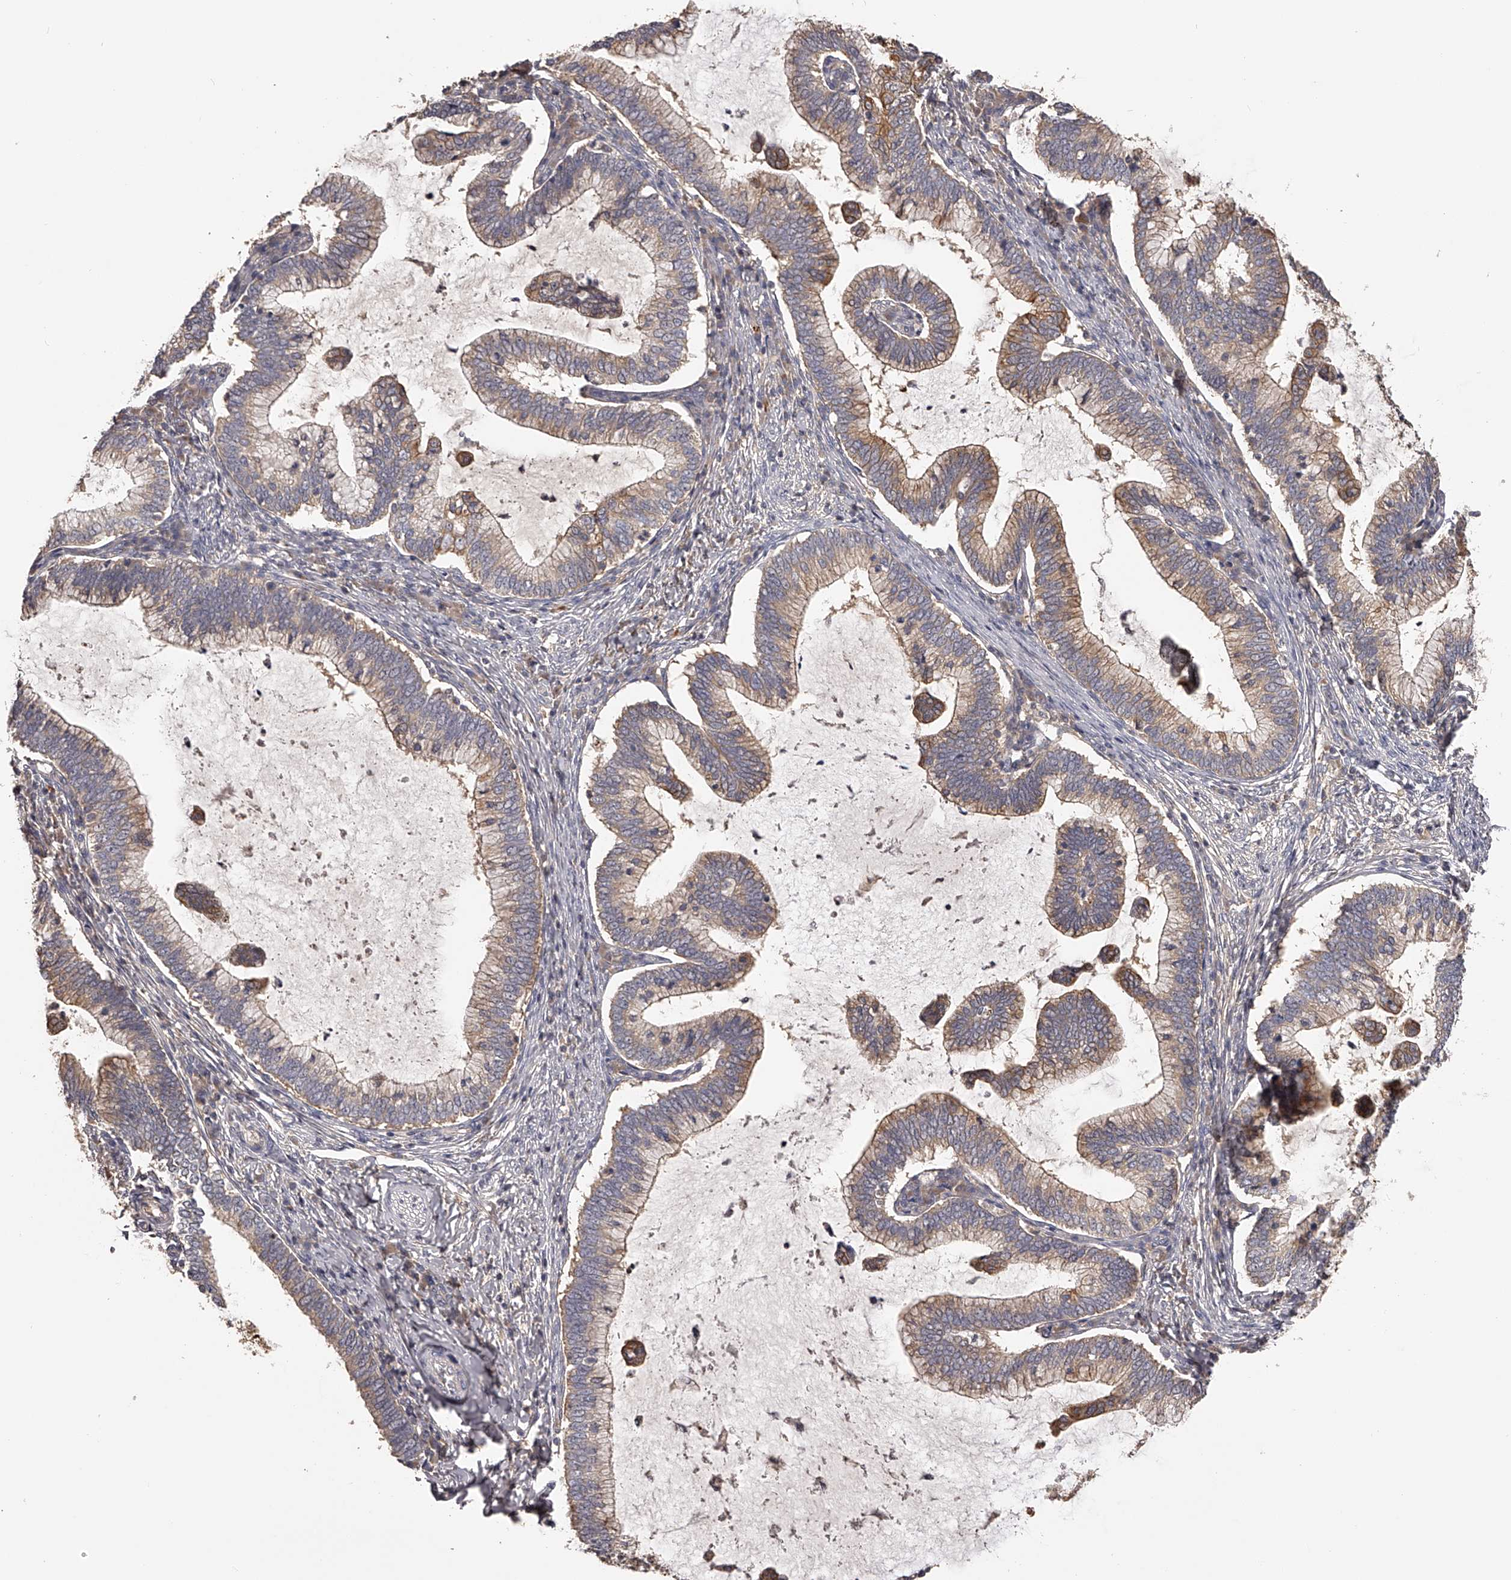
{"staining": {"intensity": "moderate", "quantity": "<25%", "location": "cytoplasmic/membranous"}, "tissue": "cervical cancer", "cell_type": "Tumor cells", "image_type": "cancer", "snomed": [{"axis": "morphology", "description": "Adenocarcinoma, NOS"}, {"axis": "topography", "description": "Cervix"}], "caption": "A brown stain labels moderate cytoplasmic/membranous positivity of a protein in cervical cancer (adenocarcinoma) tumor cells.", "gene": "TNN", "patient": {"sex": "female", "age": 36}}